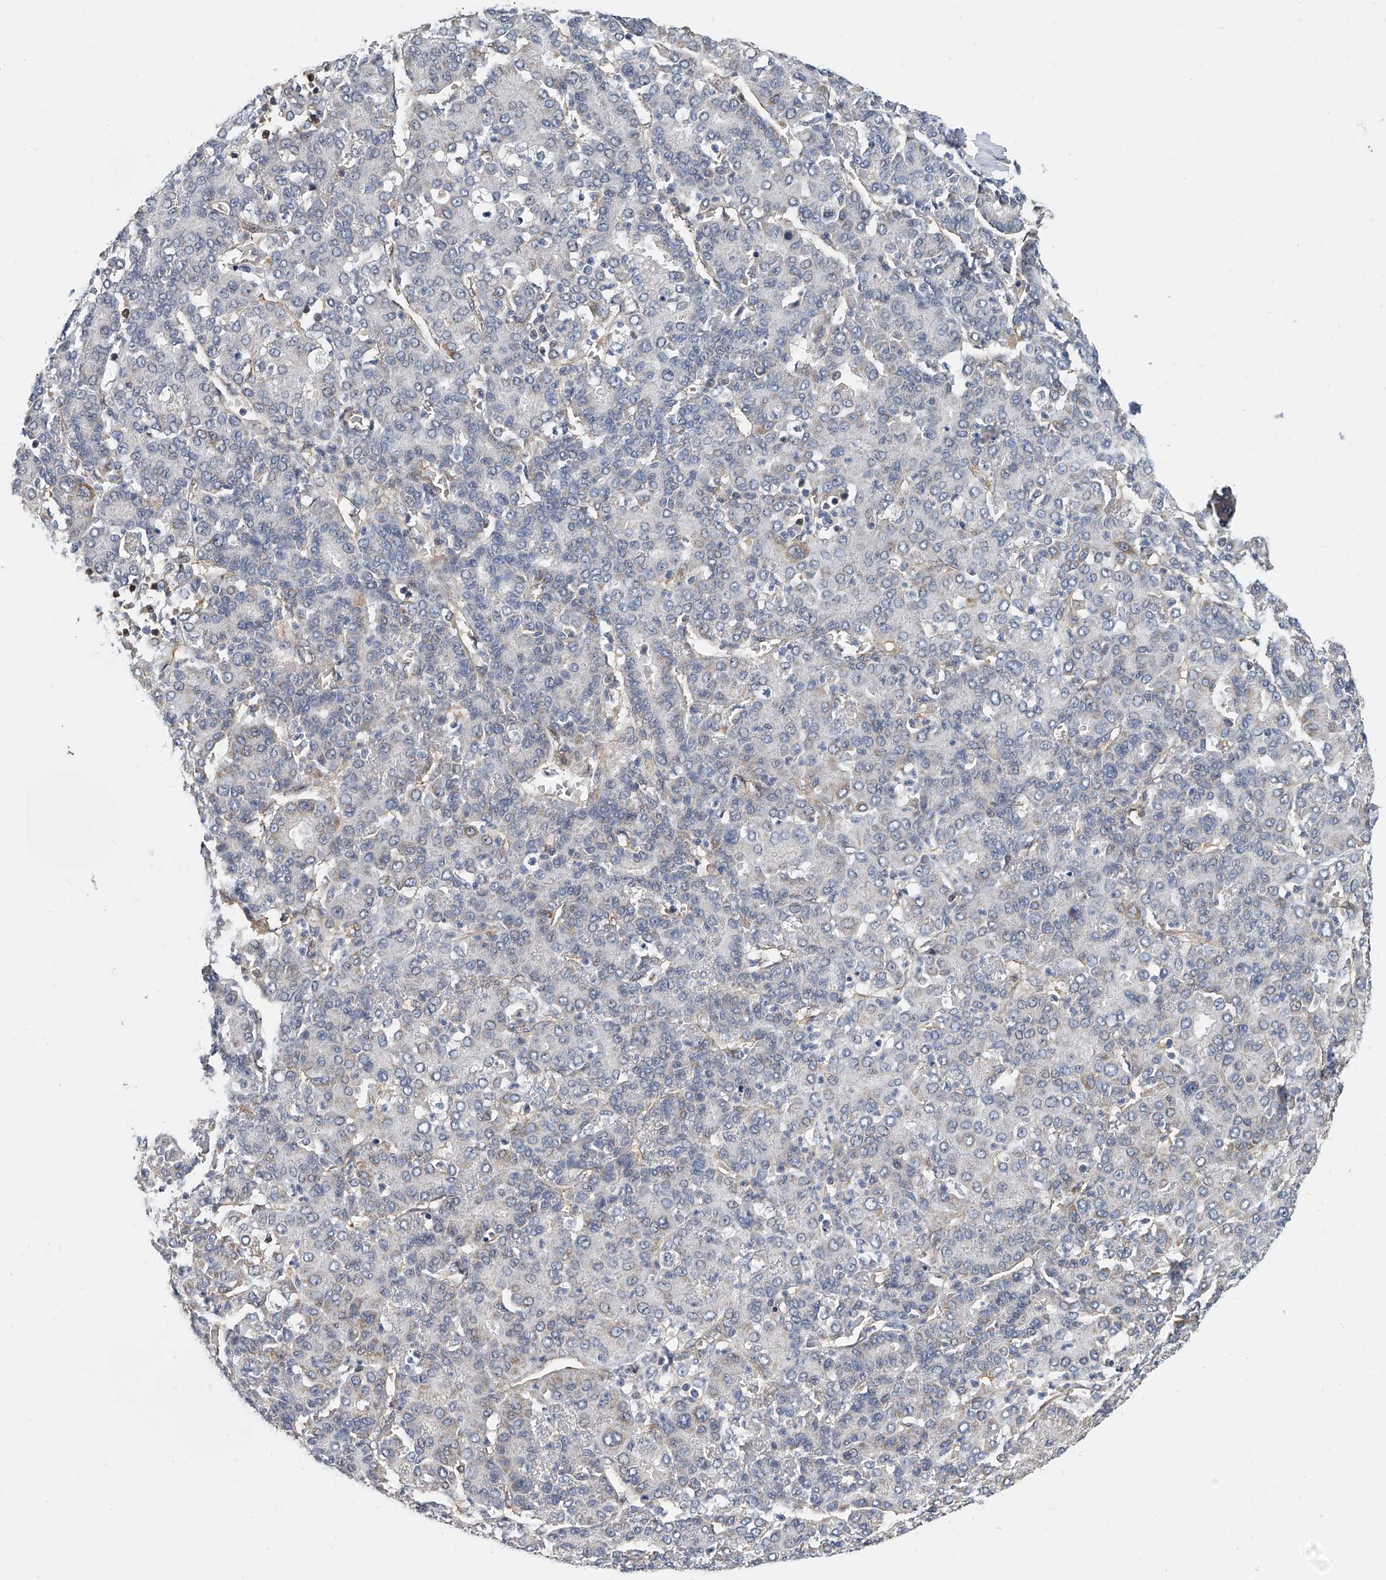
{"staining": {"intensity": "negative", "quantity": "none", "location": "none"}, "tissue": "liver cancer", "cell_type": "Tumor cells", "image_type": "cancer", "snomed": [{"axis": "morphology", "description": "Carcinoma, Hepatocellular, NOS"}, {"axis": "topography", "description": "Liver"}], "caption": "An immunohistochemistry (IHC) image of liver hepatocellular carcinoma is shown. There is no staining in tumor cells of liver hepatocellular carcinoma.", "gene": "CD200", "patient": {"sex": "male", "age": 65}}